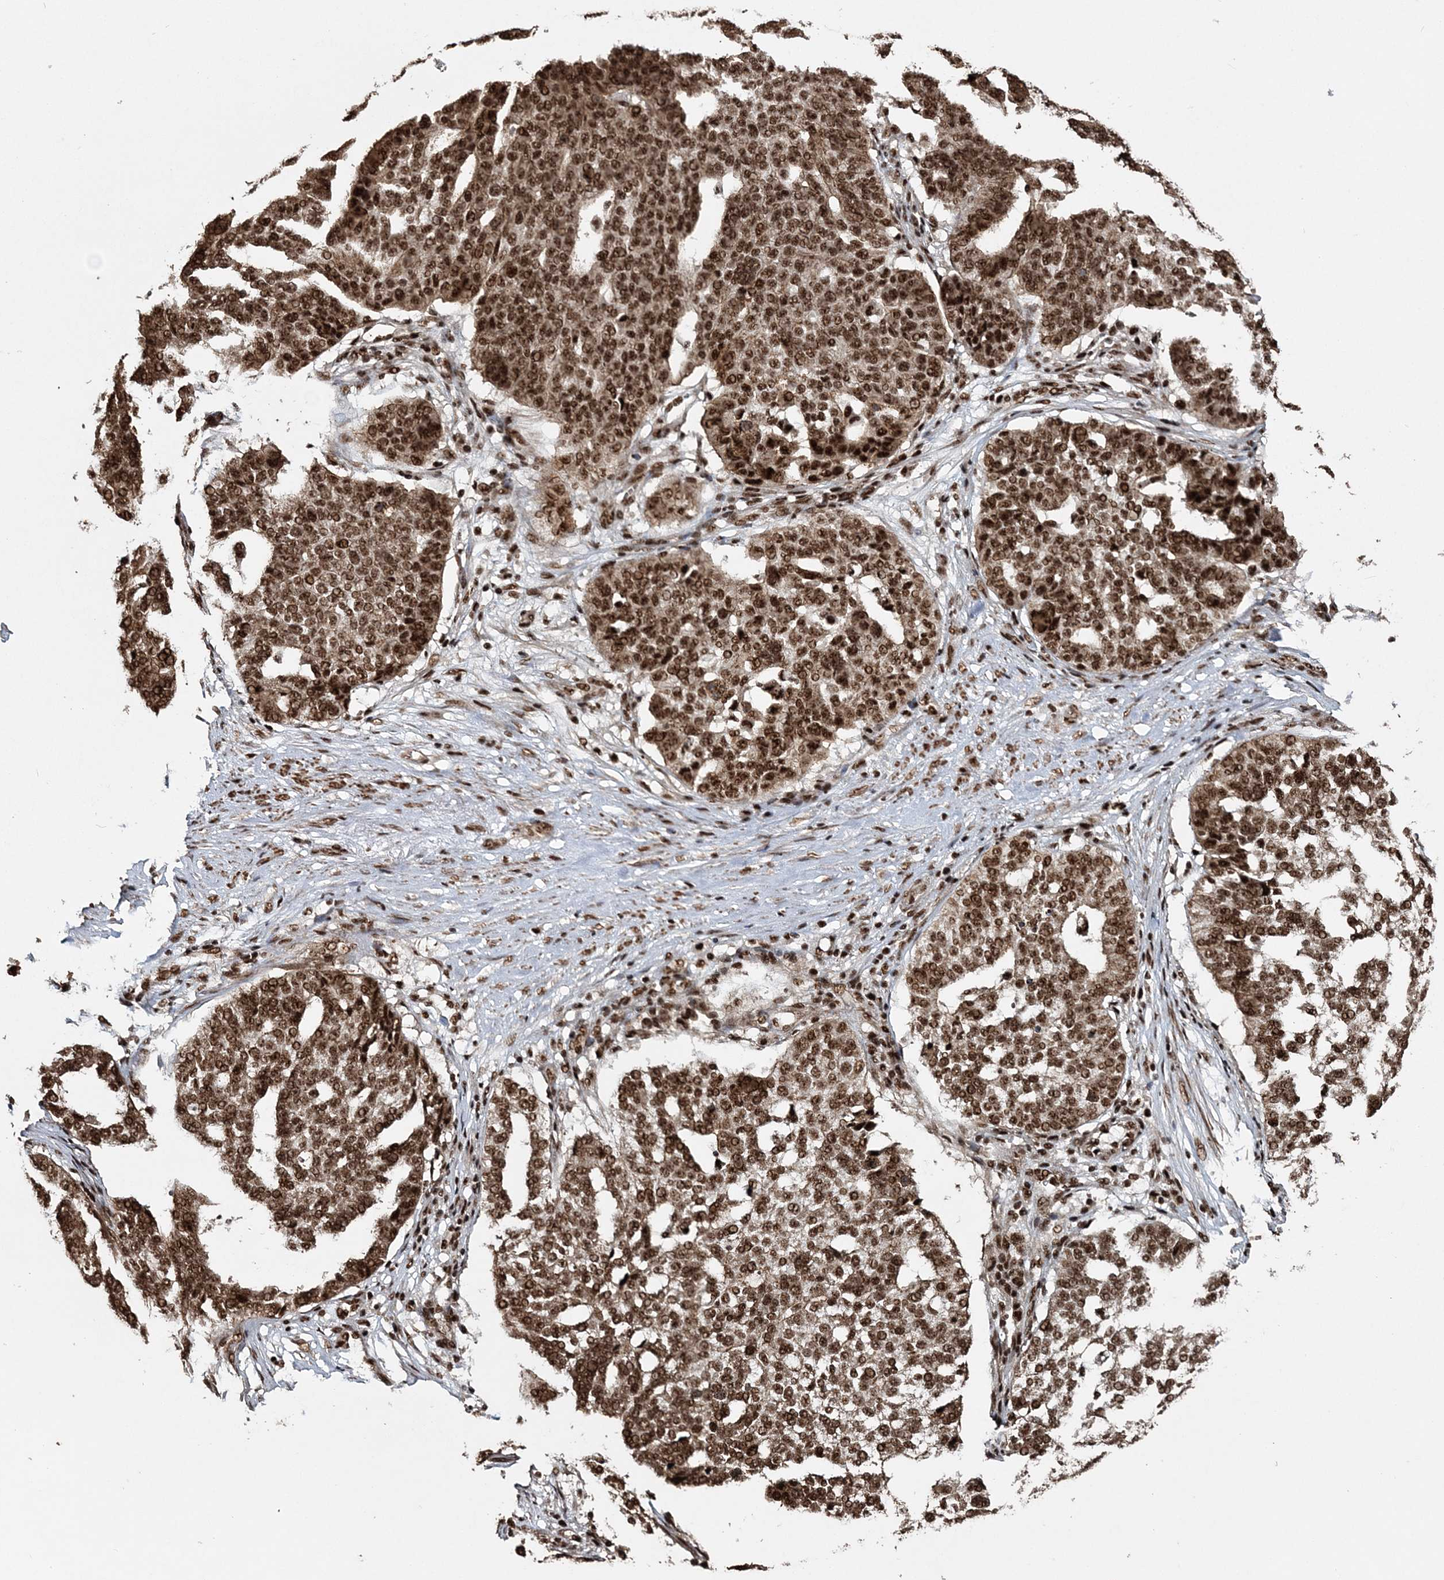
{"staining": {"intensity": "strong", "quantity": ">75%", "location": "cytoplasmic/membranous,nuclear"}, "tissue": "ovarian cancer", "cell_type": "Tumor cells", "image_type": "cancer", "snomed": [{"axis": "morphology", "description": "Cystadenocarcinoma, serous, NOS"}, {"axis": "topography", "description": "Ovary"}], "caption": "Human ovarian cancer (serous cystadenocarcinoma) stained for a protein (brown) shows strong cytoplasmic/membranous and nuclear positive positivity in about >75% of tumor cells.", "gene": "EXOSC8", "patient": {"sex": "female", "age": 59}}